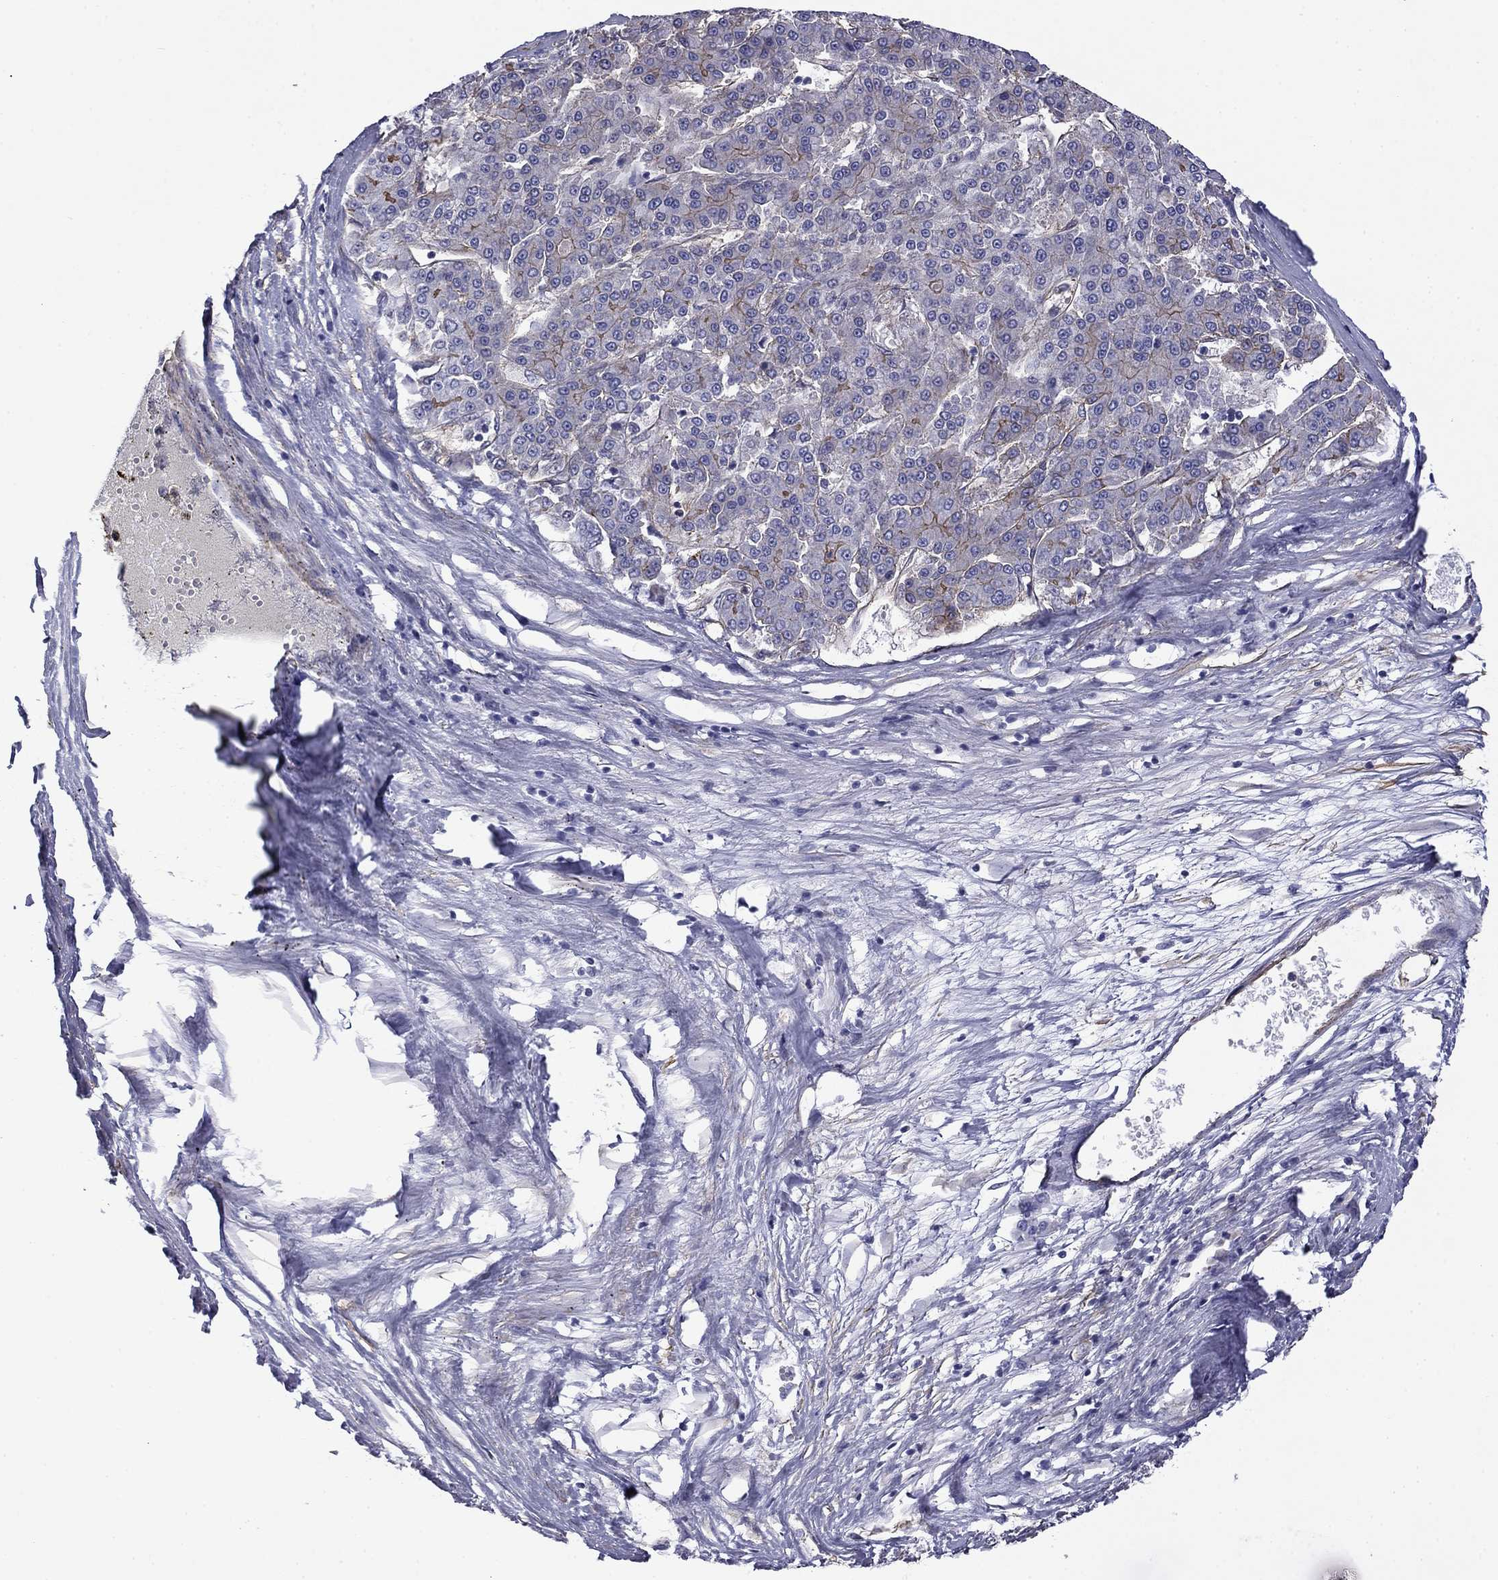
{"staining": {"intensity": "moderate", "quantity": "25%-75%", "location": "cytoplasmic/membranous"}, "tissue": "liver cancer", "cell_type": "Tumor cells", "image_type": "cancer", "snomed": [{"axis": "morphology", "description": "Carcinoma, Hepatocellular, NOS"}, {"axis": "topography", "description": "Liver"}], "caption": "Hepatocellular carcinoma (liver) stained for a protein exhibits moderate cytoplasmic/membranous positivity in tumor cells.", "gene": "TCHH", "patient": {"sex": "male", "age": 70}}